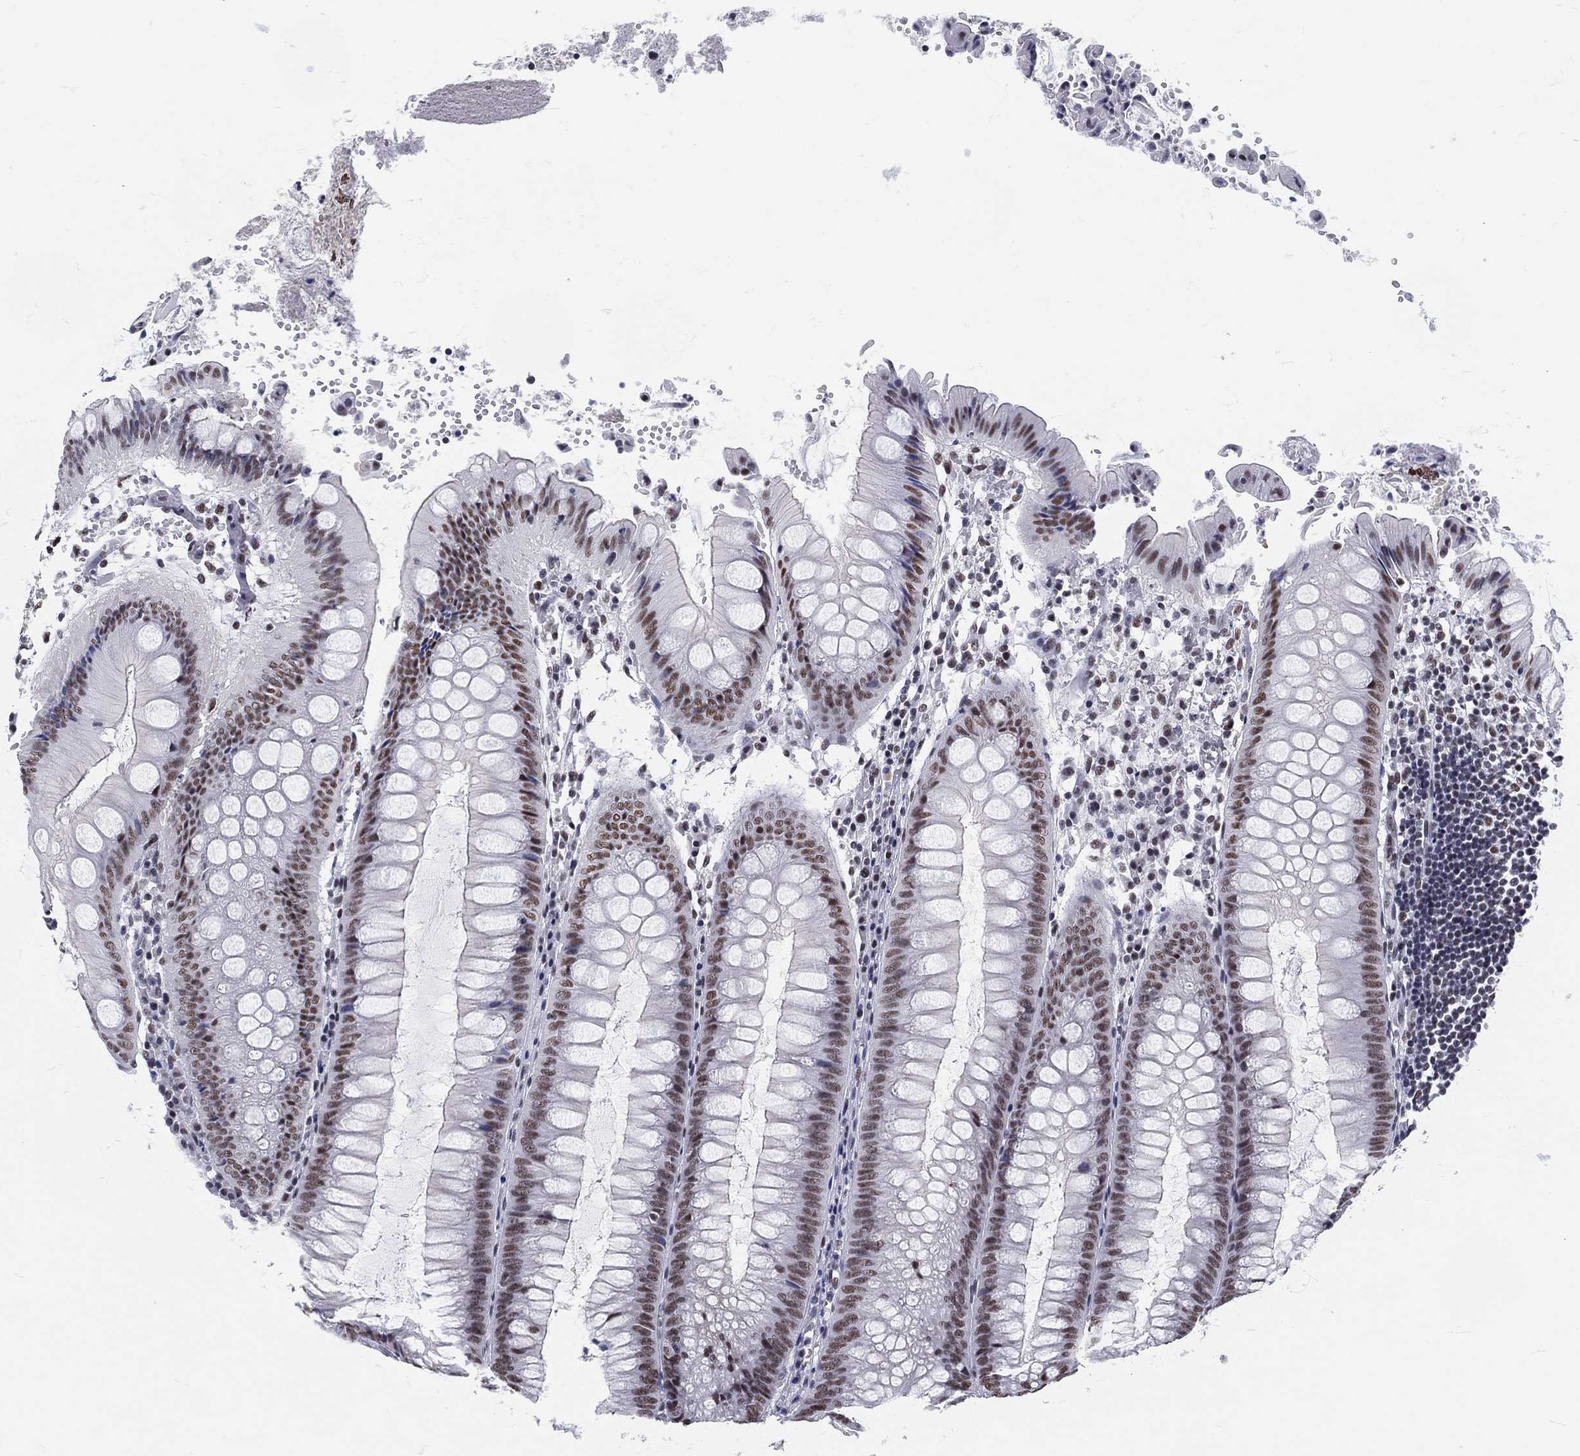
{"staining": {"intensity": "moderate", "quantity": "<25%", "location": "nuclear"}, "tissue": "appendix", "cell_type": "Glandular cells", "image_type": "normal", "snomed": [{"axis": "morphology", "description": "Normal tissue, NOS"}, {"axis": "morphology", "description": "Inflammation, NOS"}, {"axis": "topography", "description": "Appendix"}], "caption": "Moderate nuclear positivity is identified in about <25% of glandular cells in benign appendix. (Stains: DAB (3,3'-diaminobenzidine) in brown, nuclei in blue, Microscopy: brightfield microscopy at high magnification).", "gene": "MAPK8IP1", "patient": {"sex": "male", "age": 16}}